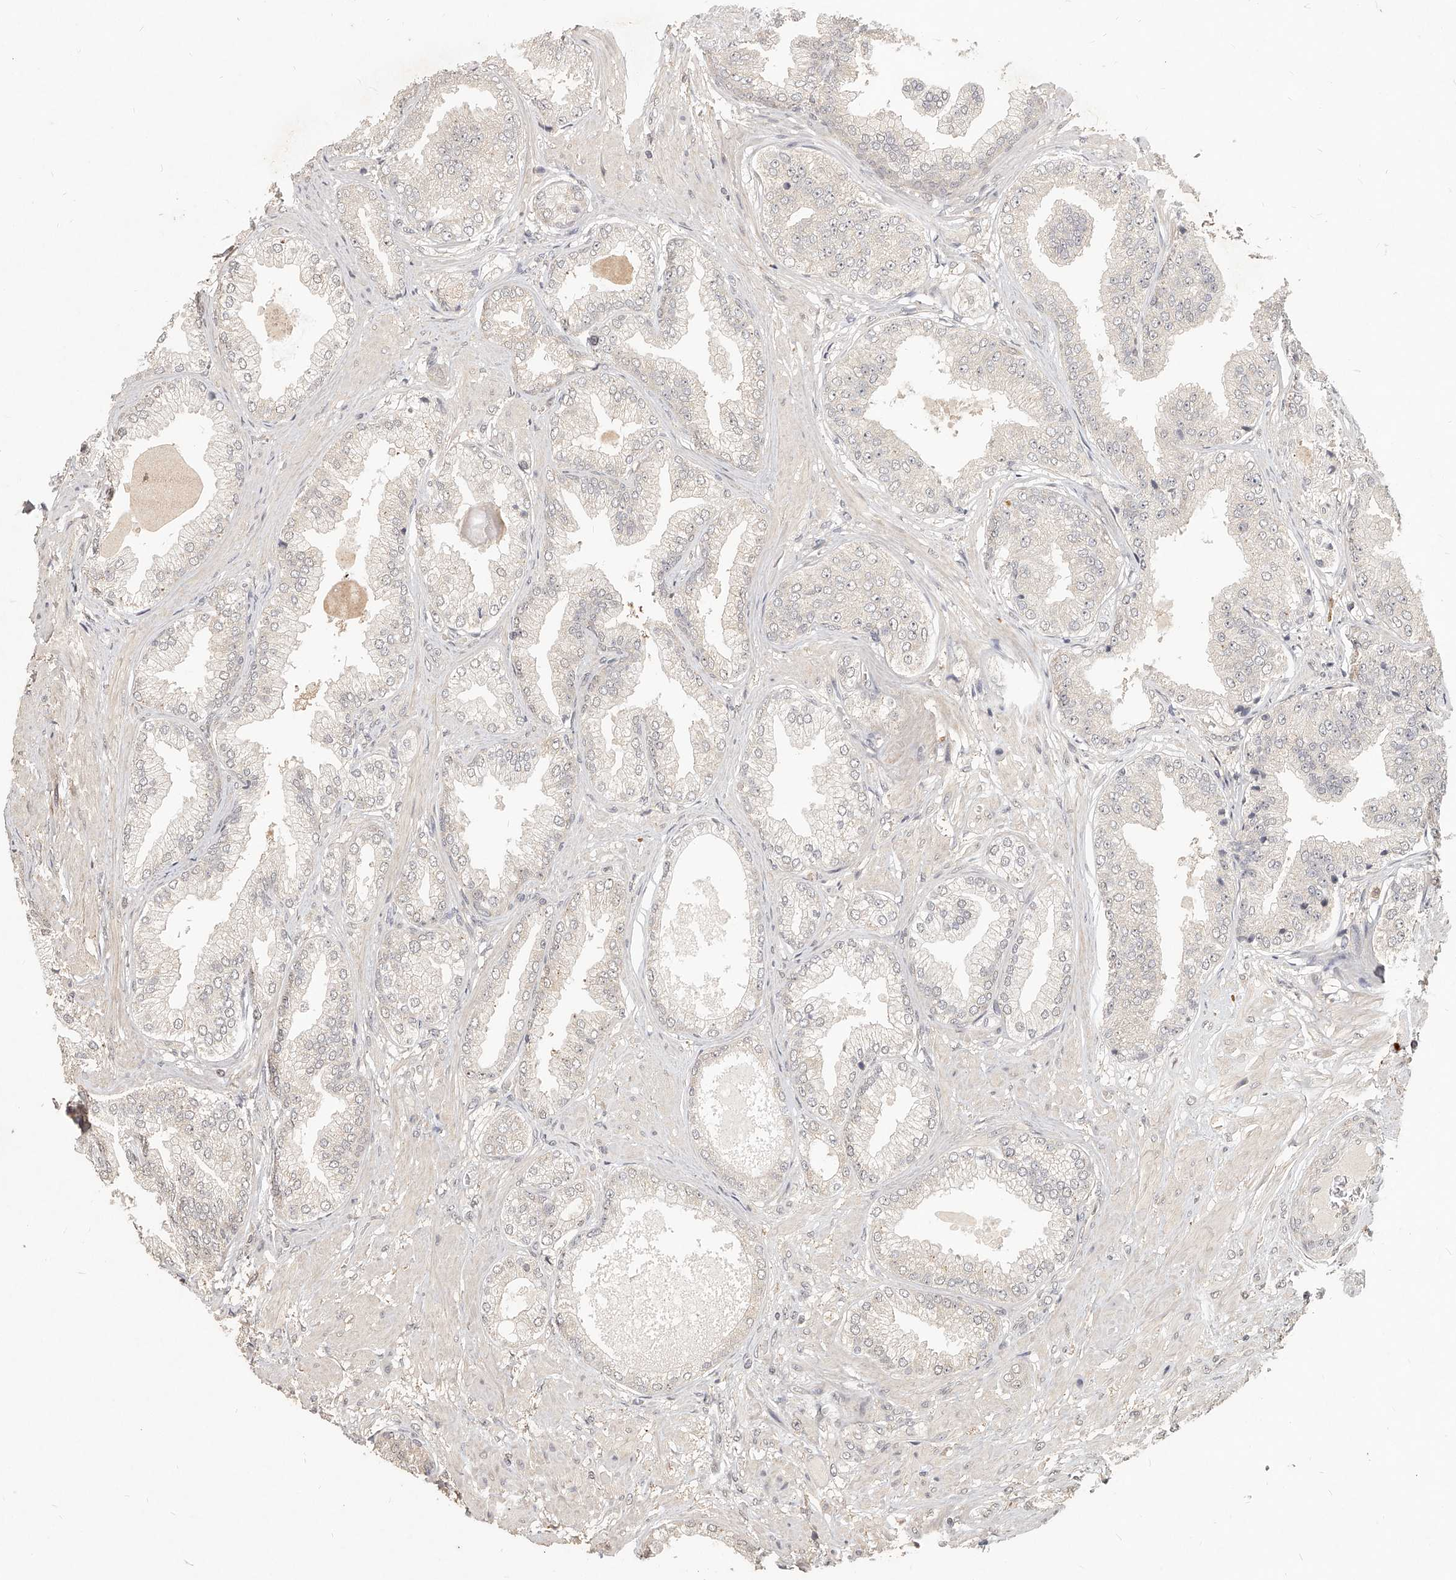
{"staining": {"intensity": "weak", "quantity": "<25%", "location": "cytoplasmic/membranous,nuclear"}, "tissue": "prostate cancer", "cell_type": "Tumor cells", "image_type": "cancer", "snomed": [{"axis": "morphology", "description": "Adenocarcinoma, Low grade"}, {"axis": "topography", "description": "Prostate"}], "caption": "The image demonstrates no staining of tumor cells in prostate cancer.", "gene": "SLC37A1", "patient": {"sex": "male", "age": 63}}